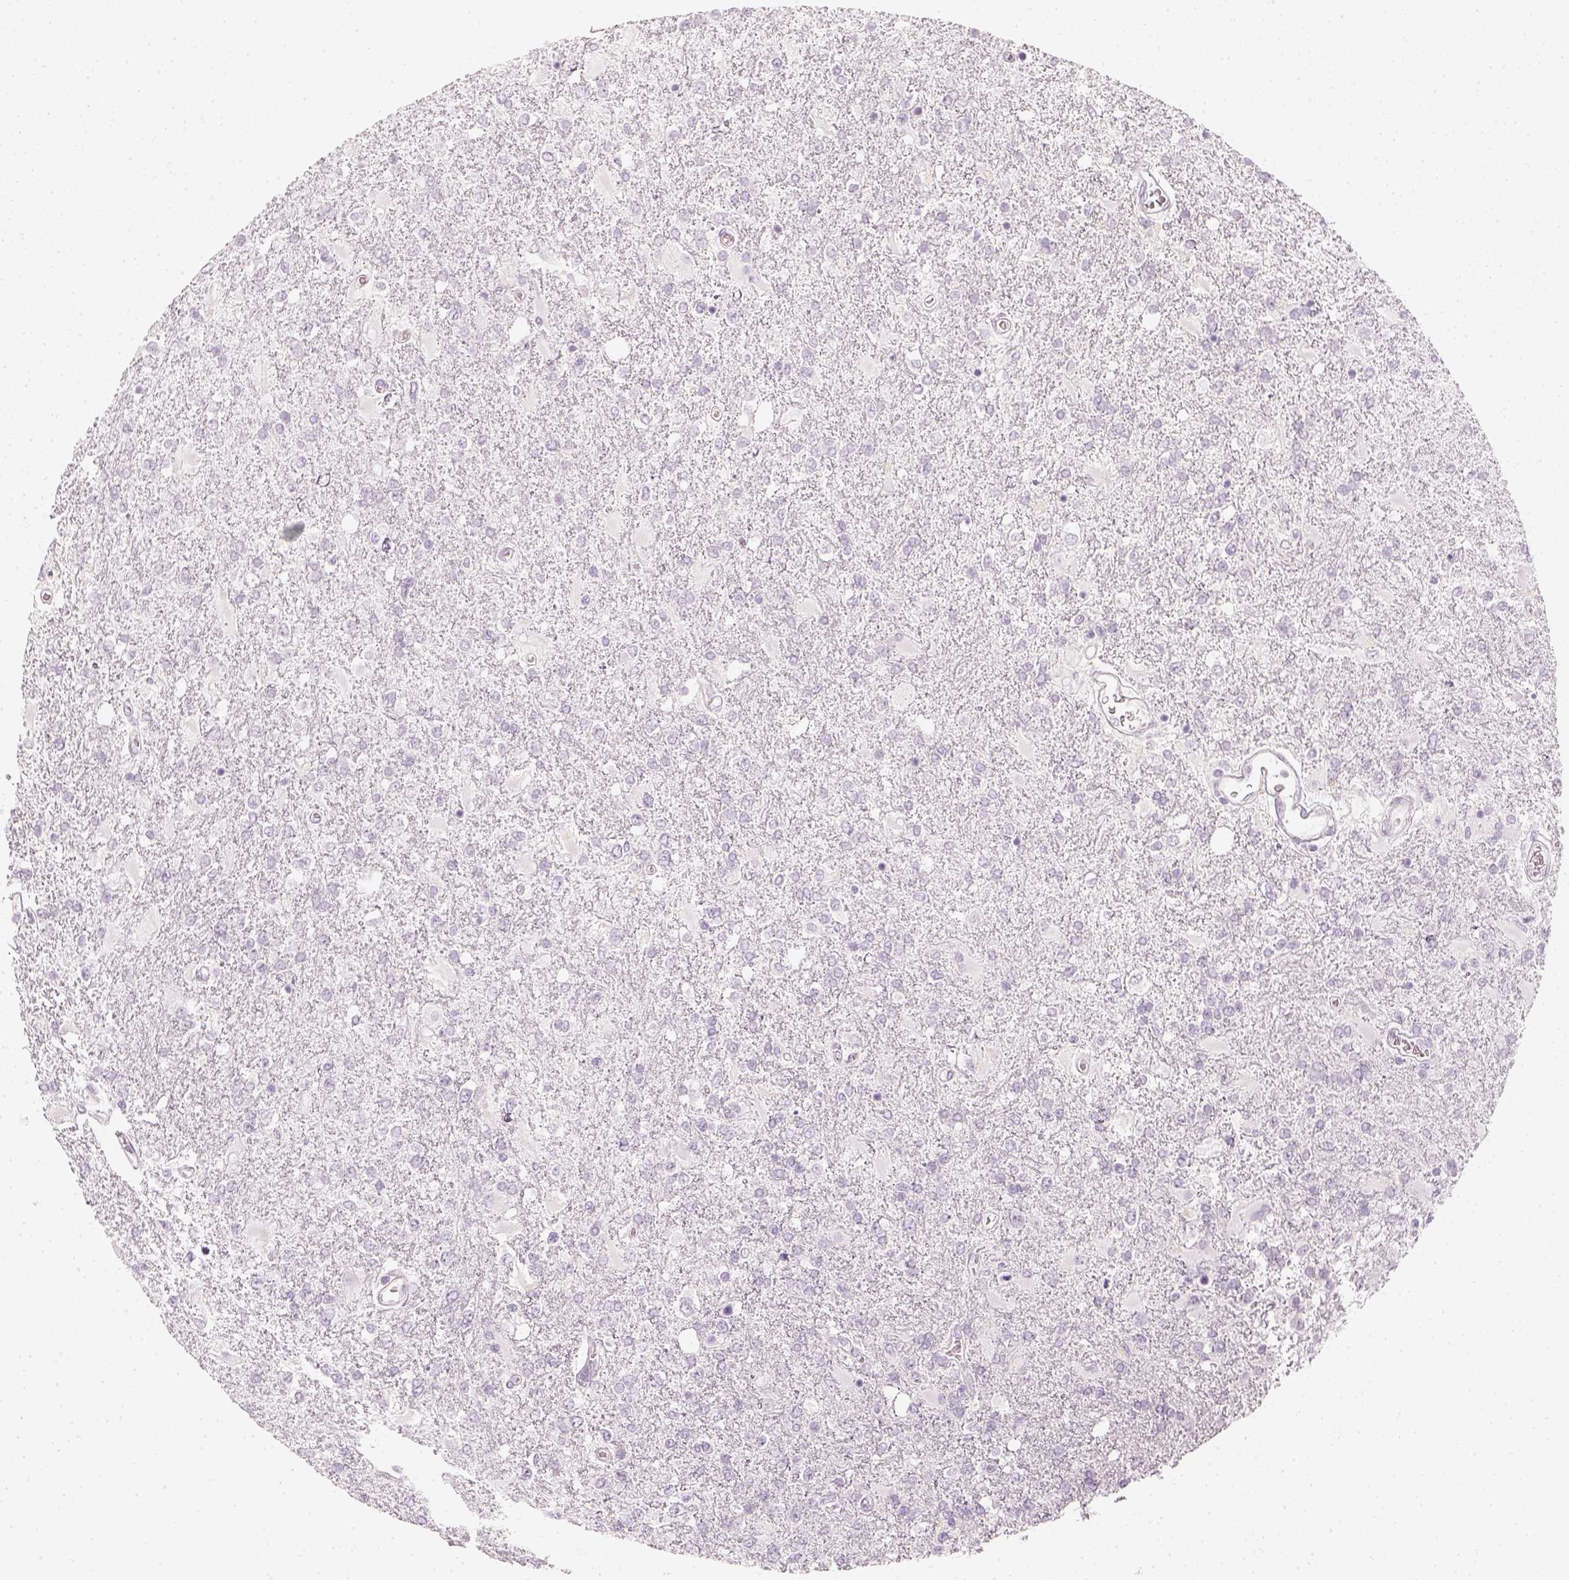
{"staining": {"intensity": "negative", "quantity": "none", "location": "none"}, "tissue": "glioma", "cell_type": "Tumor cells", "image_type": "cancer", "snomed": [{"axis": "morphology", "description": "Glioma, malignant, High grade"}, {"axis": "topography", "description": "Cerebral cortex"}], "caption": "Tumor cells are negative for protein expression in human glioma. (DAB IHC, high magnification).", "gene": "KRT25", "patient": {"sex": "male", "age": 79}}